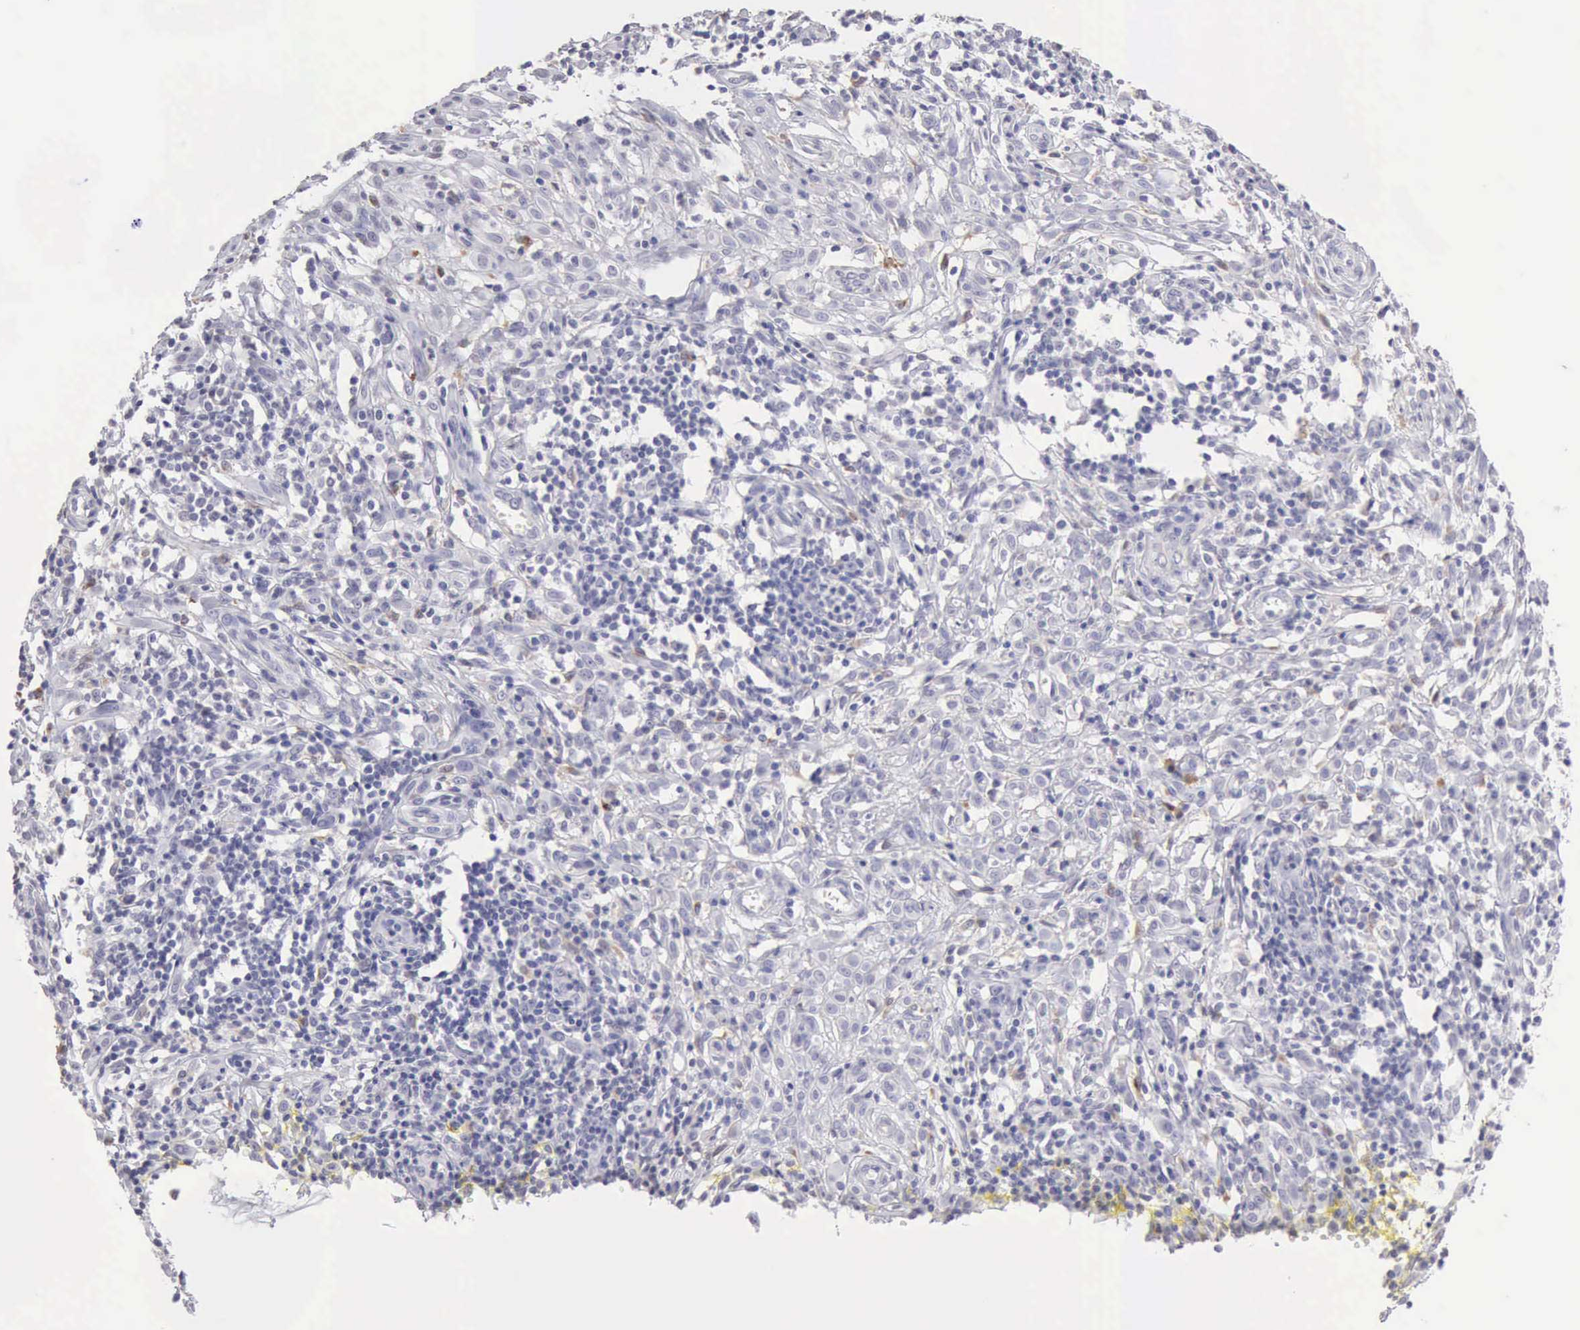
{"staining": {"intensity": "negative", "quantity": "none", "location": "none"}, "tissue": "melanoma", "cell_type": "Tumor cells", "image_type": "cancer", "snomed": [{"axis": "morphology", "description": "Malignant melanoma, NOS"}, {"axis": "topography", "description": "Skin"}], "caption": "There is no significant positivity in tumor cells of melanoma.", "gene": "RNASE1", "patient": {"sex": "female", "age": 52}}